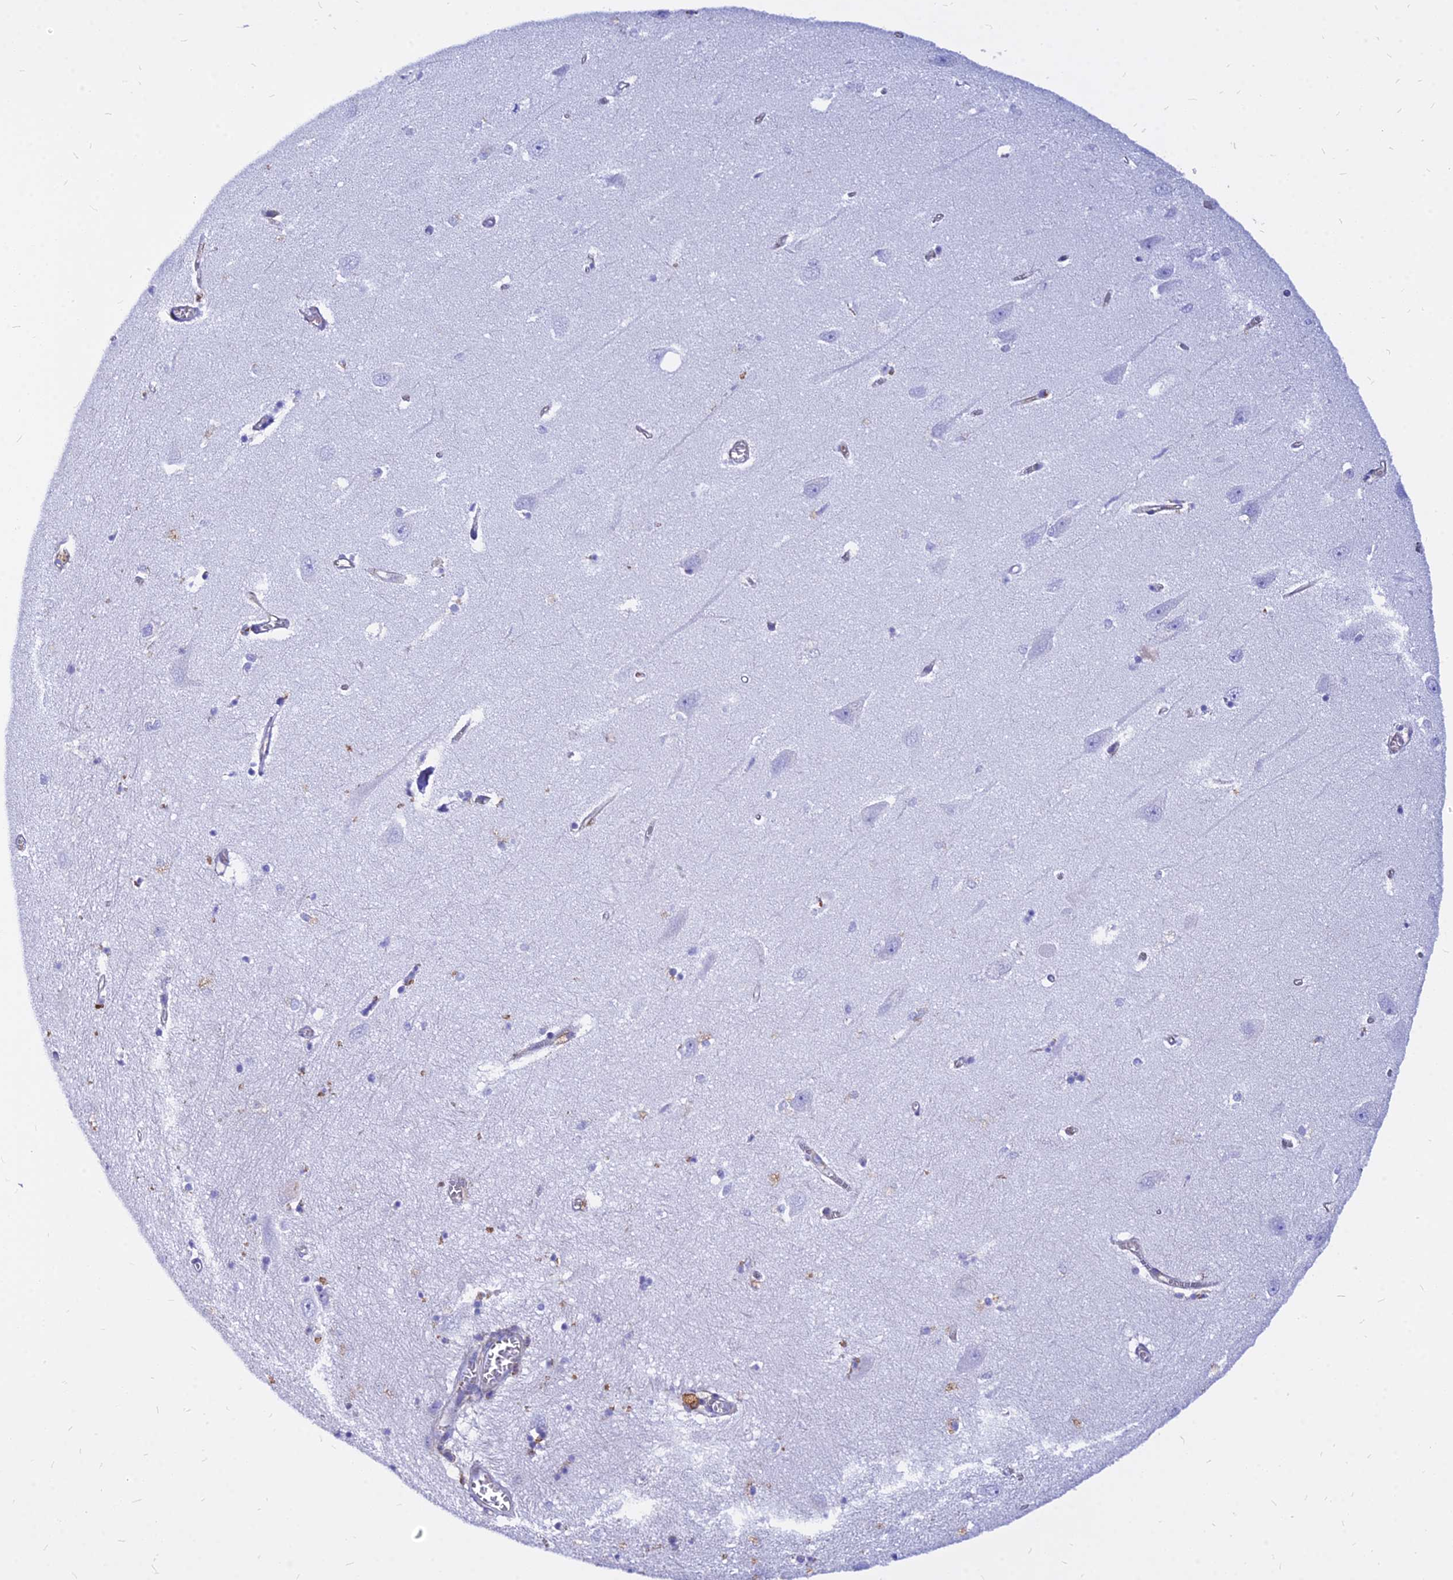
{"staining": {"intensity": "negative", "quantity": "none", "location": "none"}, "tissue": "hippocampus", "cell_type": "Glial cells", "image_type": "normal", "snomed": [{"axis": "morphology", "description": "Normal tissue, NOS"}, {"axis": "topography", "description": "Hippocampus"}], "caption": "This is an immunohistochemistry (IHC) photomicrograph of normal hippocampus. There is no staining in glial cells.", "gene": "AGTRAP", "patient": {"sex": "female", "age": 64}}